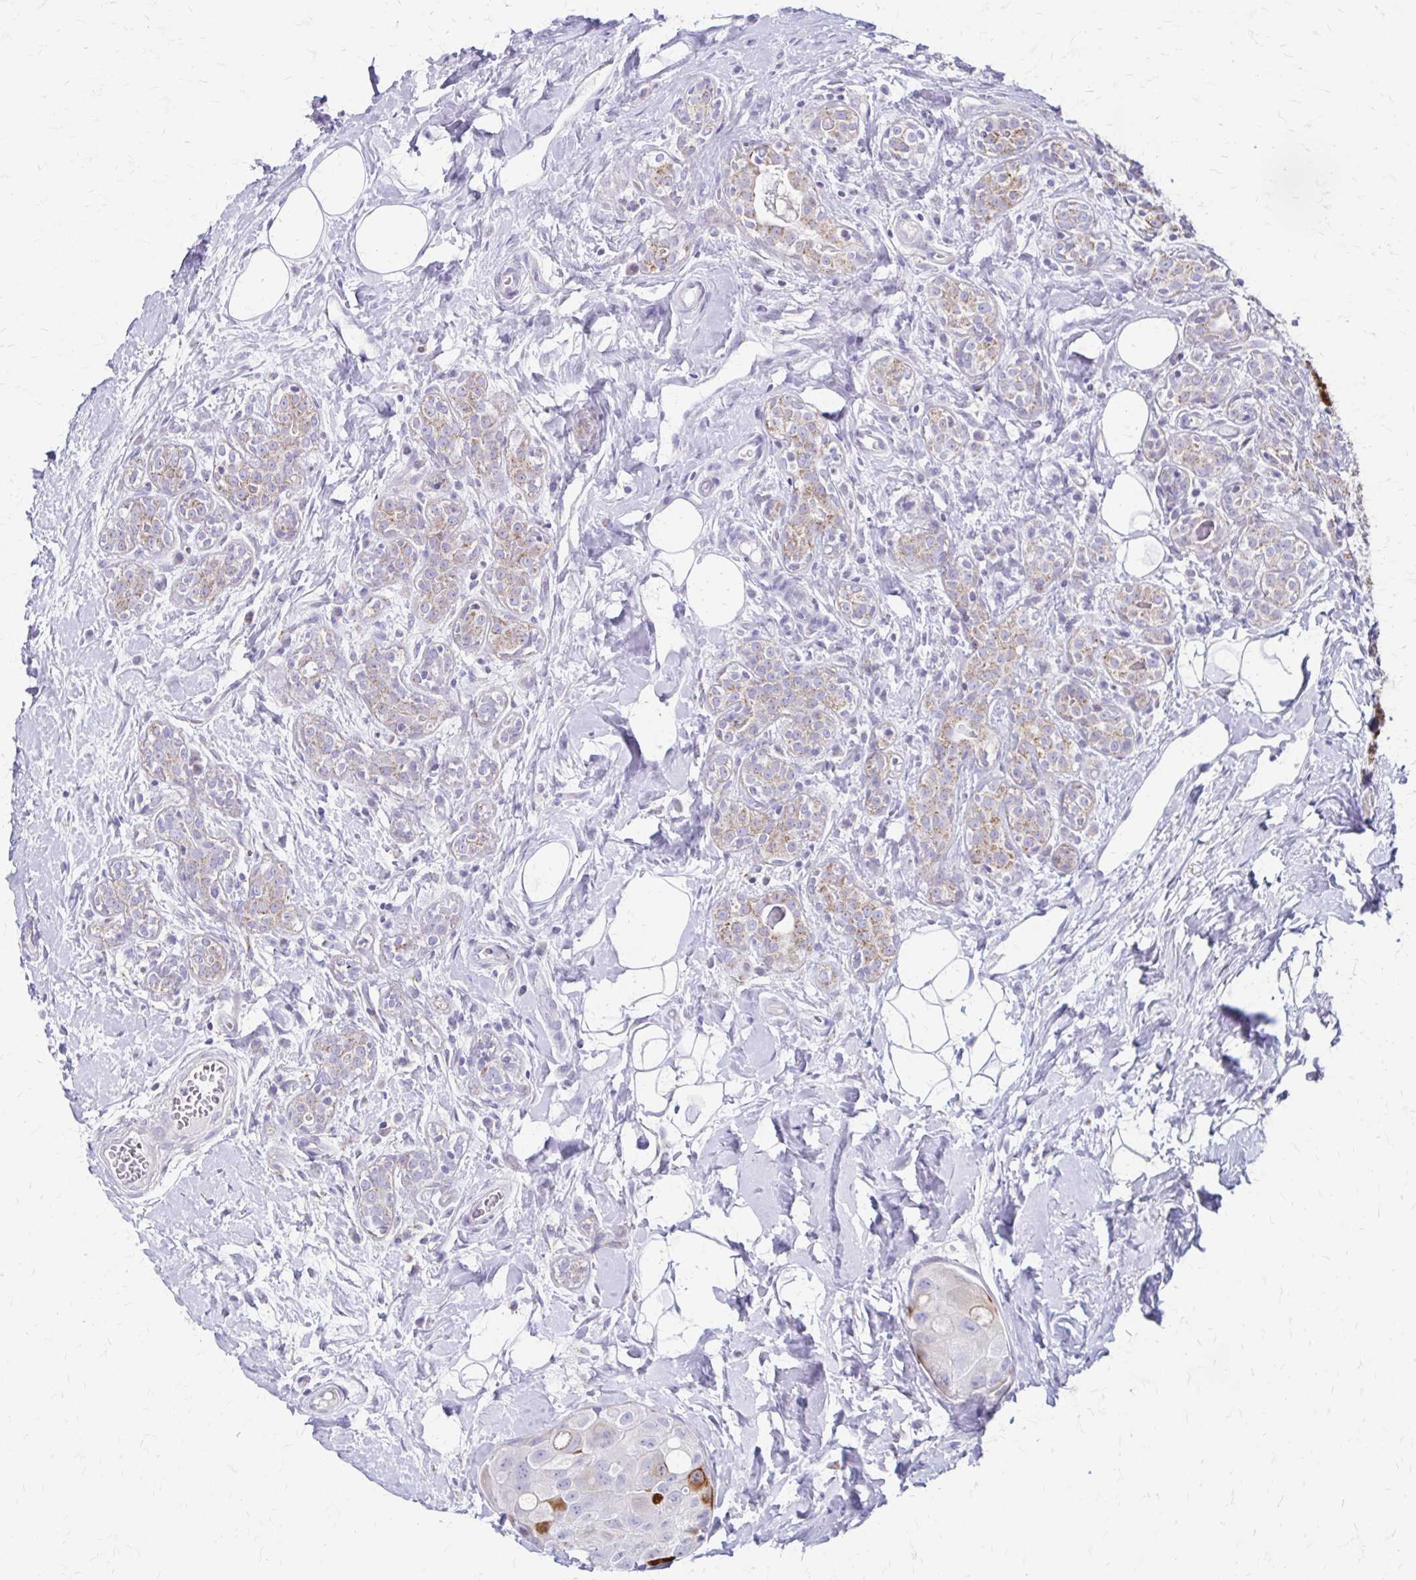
{"staining": {"intensity": "strong", "quantity": "<25%", "location": "cytoplasmic/membranous"}, "tissue": "breast cancer", "cell_type": "Tumor cells", "image_type": "cancer", "snomed": [{"axis": "morphology", "description": "Duct carcinoma"}, {"axis": "topography", "description": "Breast"}], "caption": "The histopathology image displays staining of breast cancer, revealing strong cytoplasmic/membranous protein positivity (brown color) within tumor cells.", "gene": "ZSCAN5B", "patient": {"sex": "female", "age": 43}}